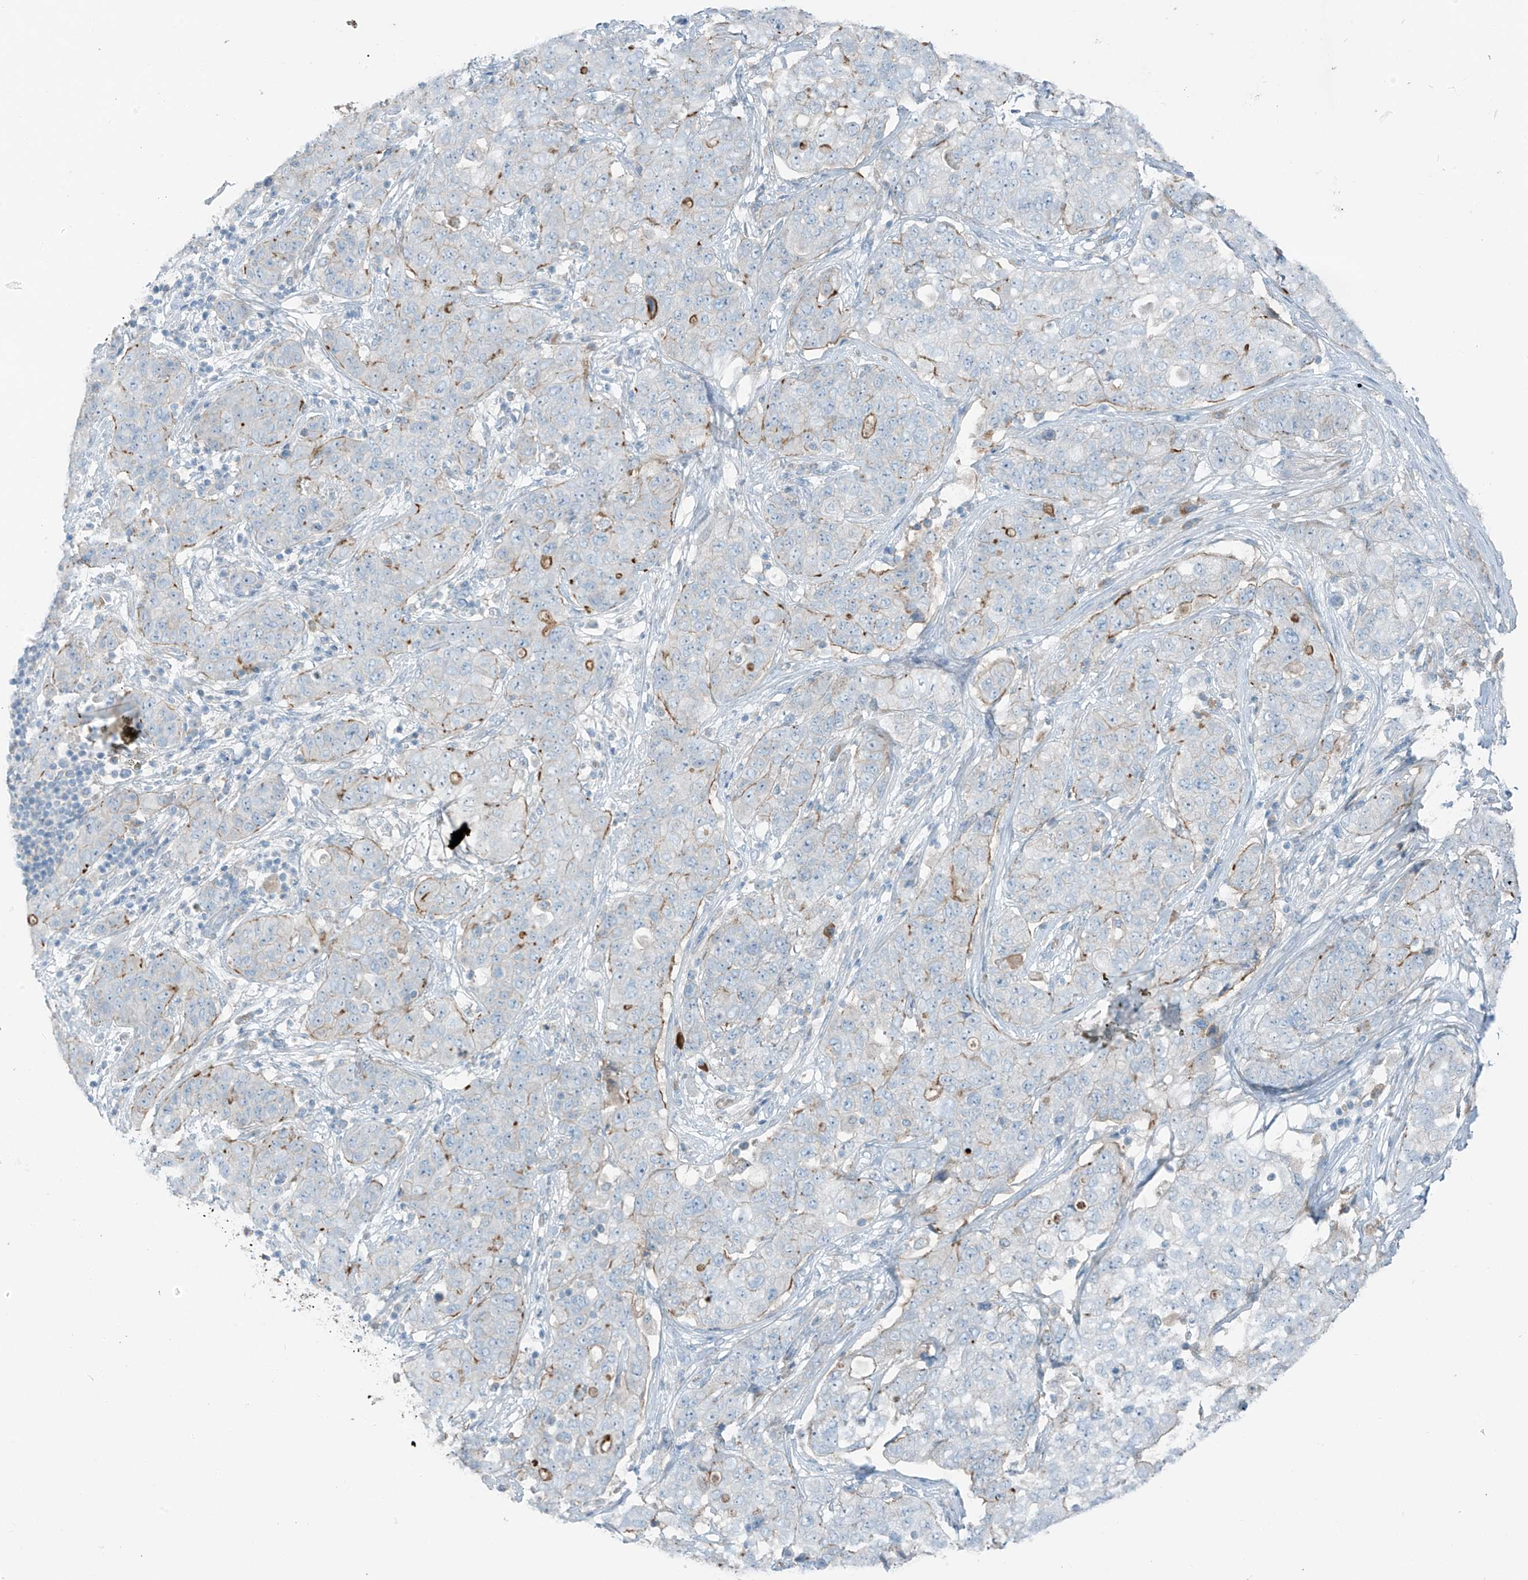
{"staining": {"intensity": "moderate", "quantity": "<25%", "location": "cytoplasmic/membranous"}, "tissue": "stomach cancer", "cell_type": "Tumor cells", "image_type": "cancer", "snomed": [{"axis": "morphology", "description": "Normal tissue, NOS"}, {"axis": "morphology", "description": "Adenocarcinoma, NOS"}, {"axis": "topography", "description": "Lymph node"}, {"axis": "topography", "description": "Stomach"}], "caption": "Immunohistochemistry (DAB) staining of adenocarcinoma (stomach) reveals moderate cytoplasmic/membranous protein positivity in approximately <25% of tumor cells.", "gene": "FAM131C", "patient": {"sex": "male", "age": 48}}